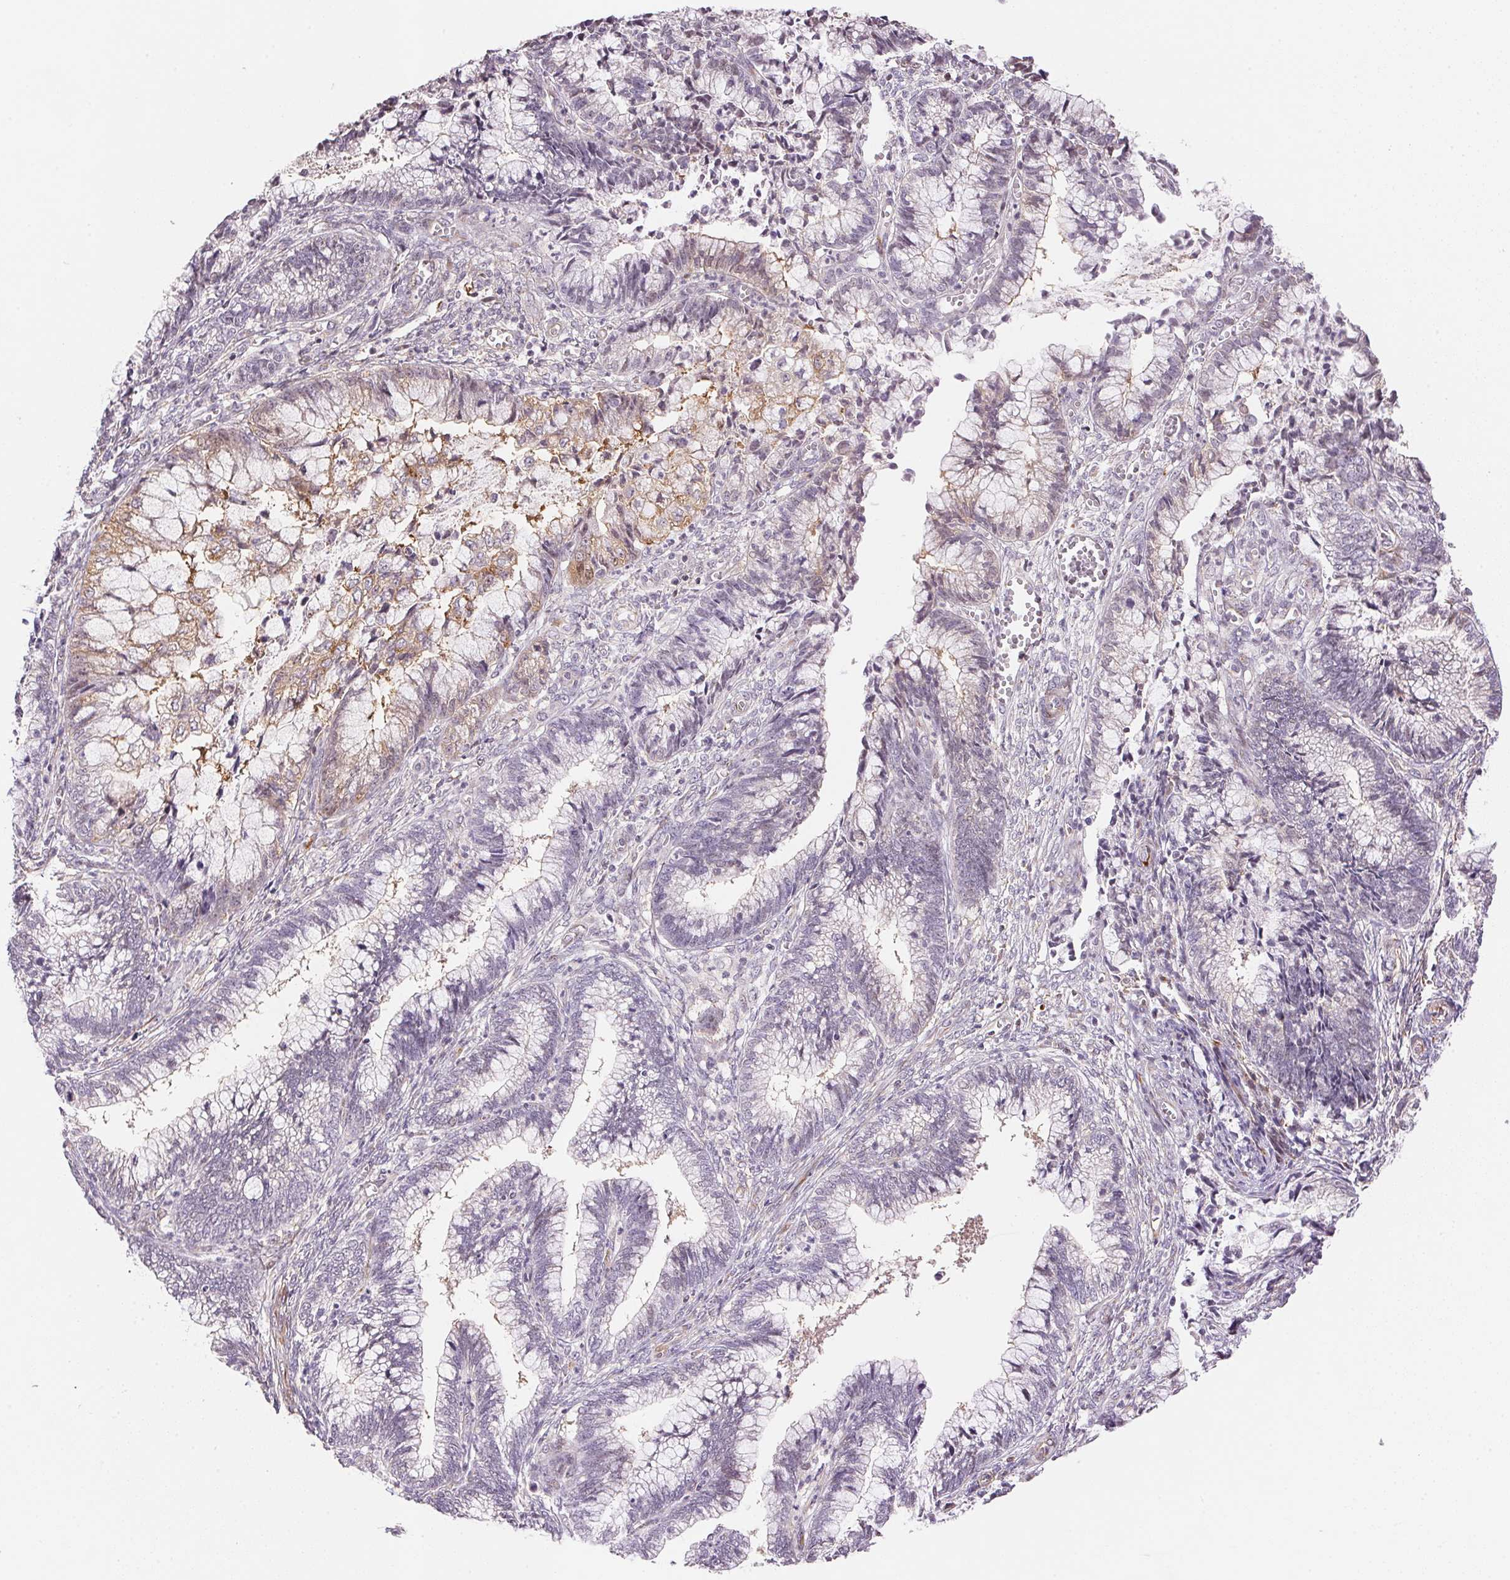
{"staining": {"intensity": "weak", "quantity": "<25%", "location": "cytoplasmic/membranous"}, "tissue": "cervical cancer", "cell_type": "Tumor cells", "image_type": "cancer", "snomed": [{"axis": "morphology", "description": "Adenocarcinoma, NOS"}, {"axis": "topography", "description": "Cervix"}], "caption": "There is no significant expression in tumor cells of cervical cancer. The staining is performed using DAB brown chromogen with nuclei counter-stained in using hematoxylin.", "gene": "GYG2", "patient": {"sex": "female", "age": 44}}